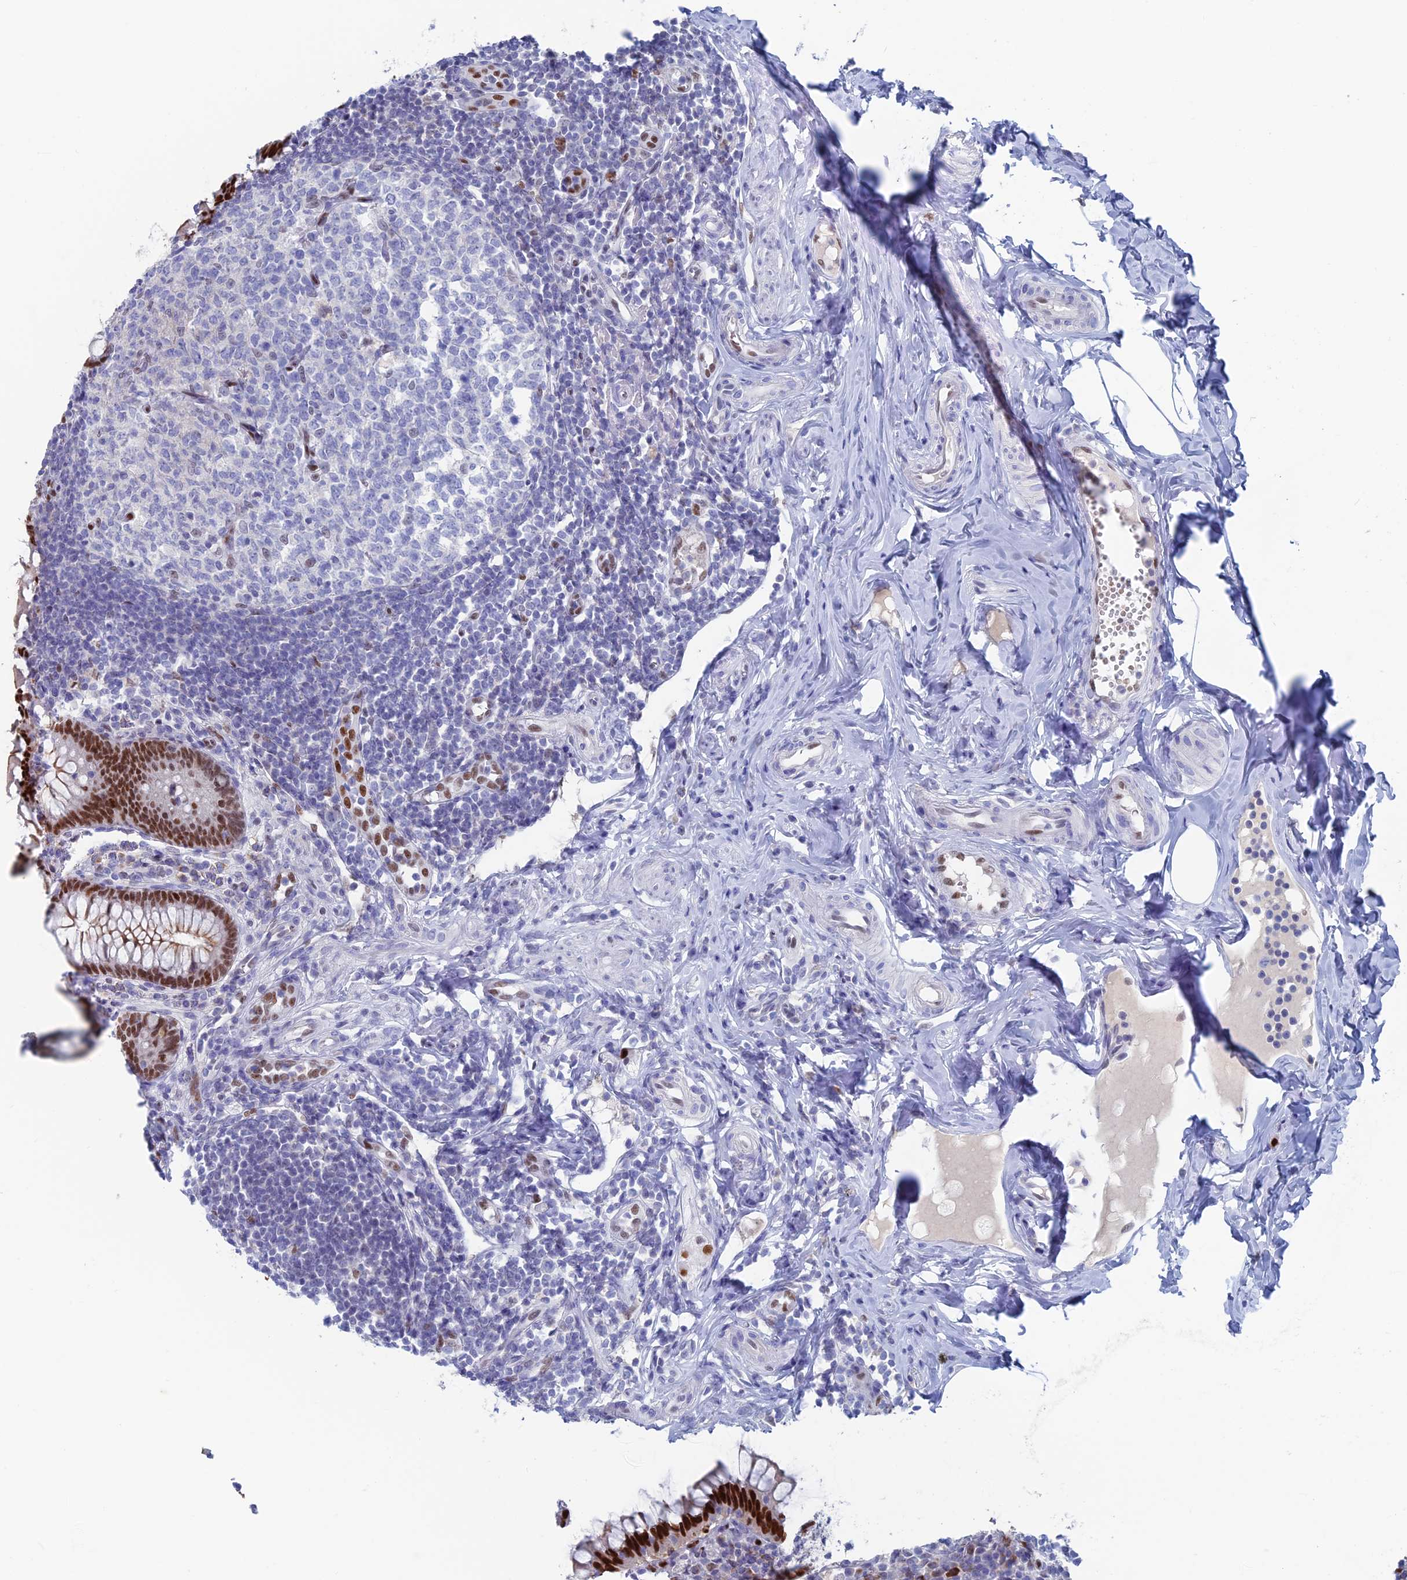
{"staining": {"intensity": "strong", "quantity": ">75%", "location": "nuclear"}, "tissue": "appendix", "cell_type": "Glandular cells", "image_type": "normal", "snomed": [{"axis": "morphology", "description": "Normal tissue, NOS"}, {"axis": "topography", "description": "Appendix"}], "caption": "An image of appendix stained for a protein displays strong nuclear brown staining in glandular cells. The protein of interest is stained brown, and the nuclei are stained in blue (DAB IHC with brightfield microscopy, high magnification).", "gene": "NOL4L", "patient": {"sex": "female", "age": 33}}